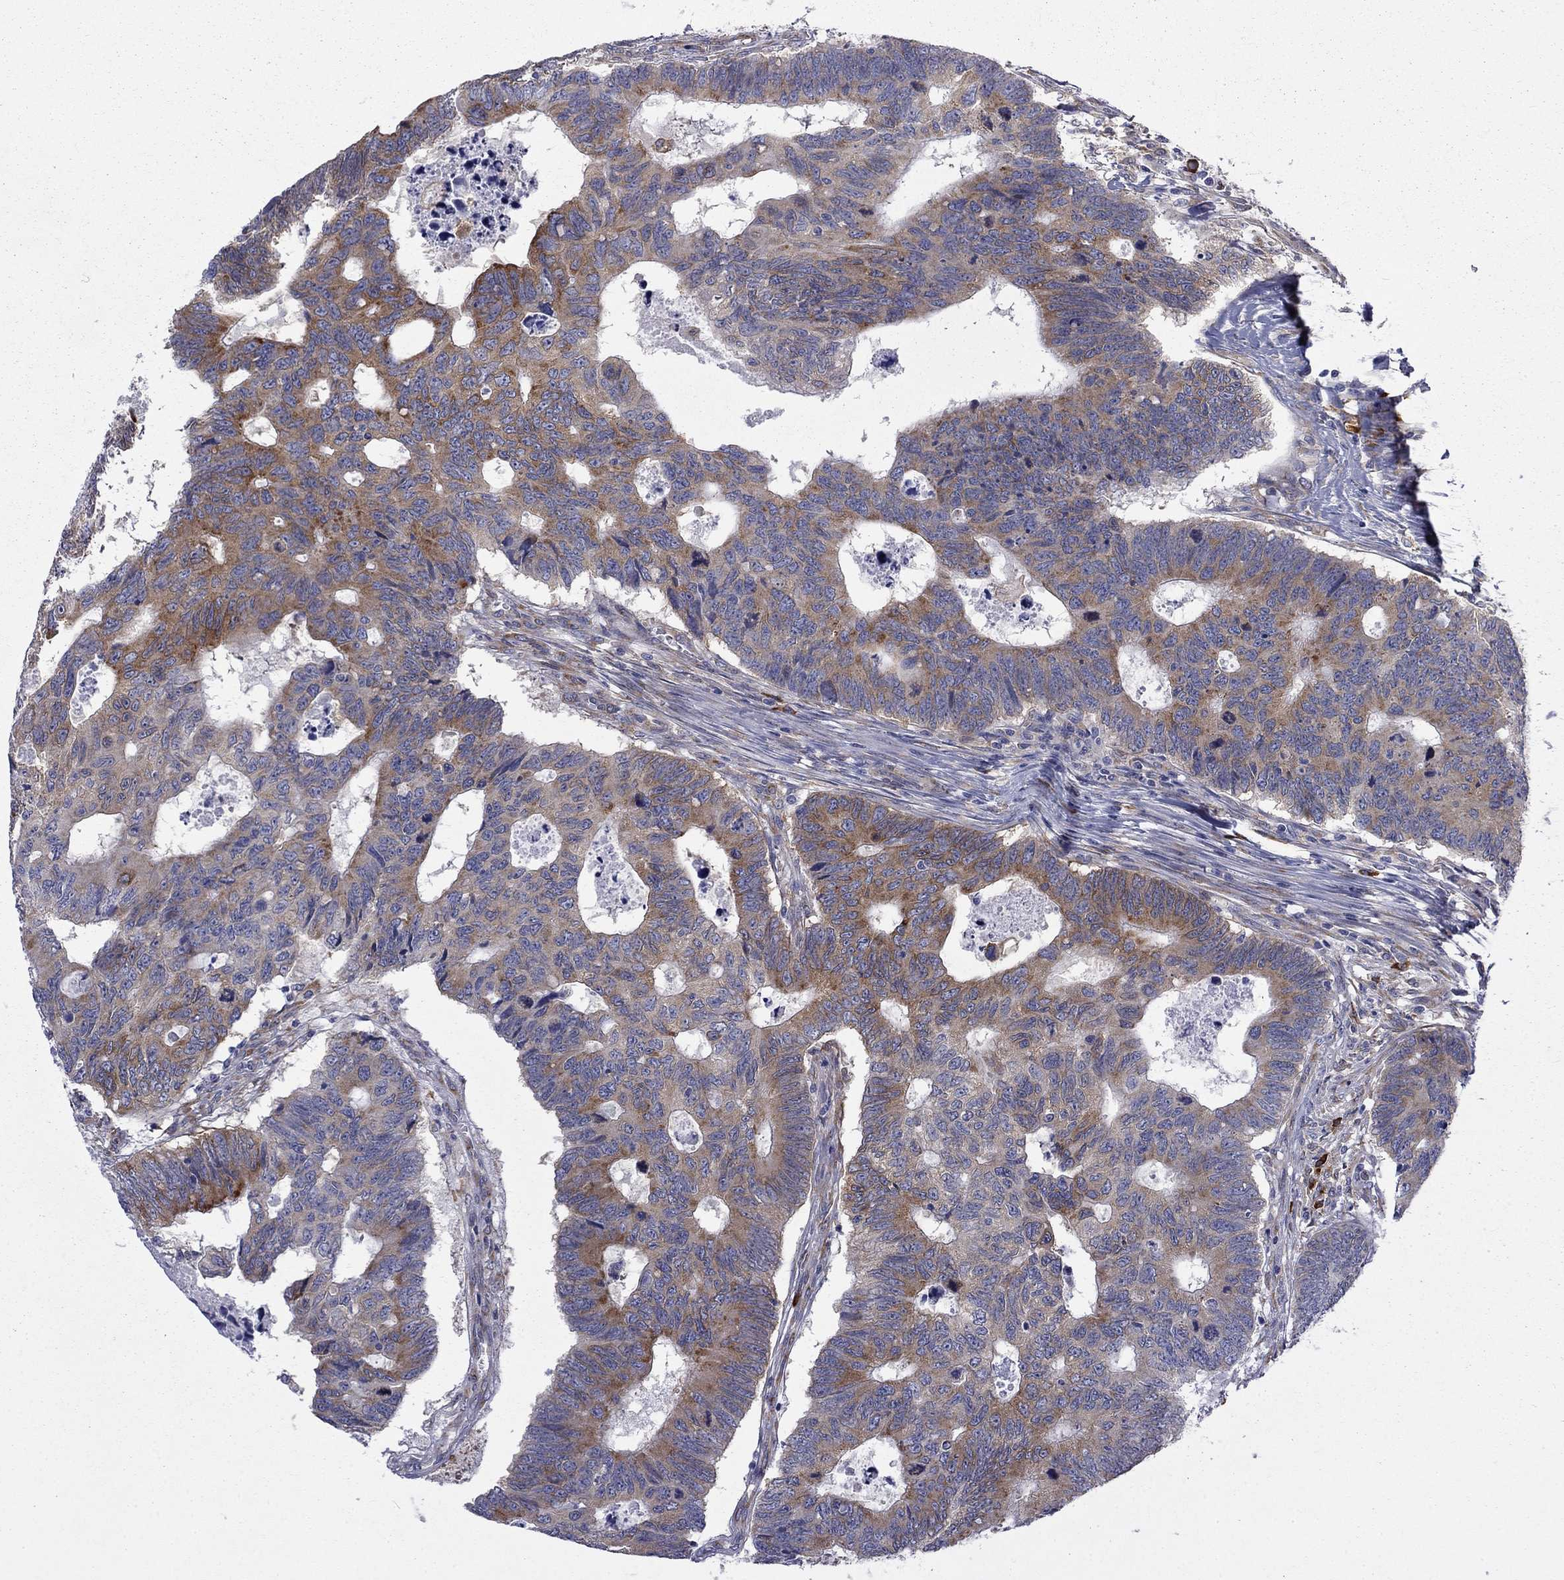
{"staining": {"intensity": "moderate", "quantity": ">75%", "location": "cytoplasmic/membranous"}, "tissue": "colorectal cancer", "cell_type": "Tumor cells", "image_type": "cancer", "snomed": [{"axis": "morphology", "description": "Adenocarcinoma, NOS"}, {"axis": "topography", "description": "Colon"}], "caption": "Protein expression analysis of colorectal cancer demonstrates moderate cytoplasmic/membranous expression in about >75% of tumor cells.", "gene": "PABPC4", "patient": {"sex": "female", "age": 77}}